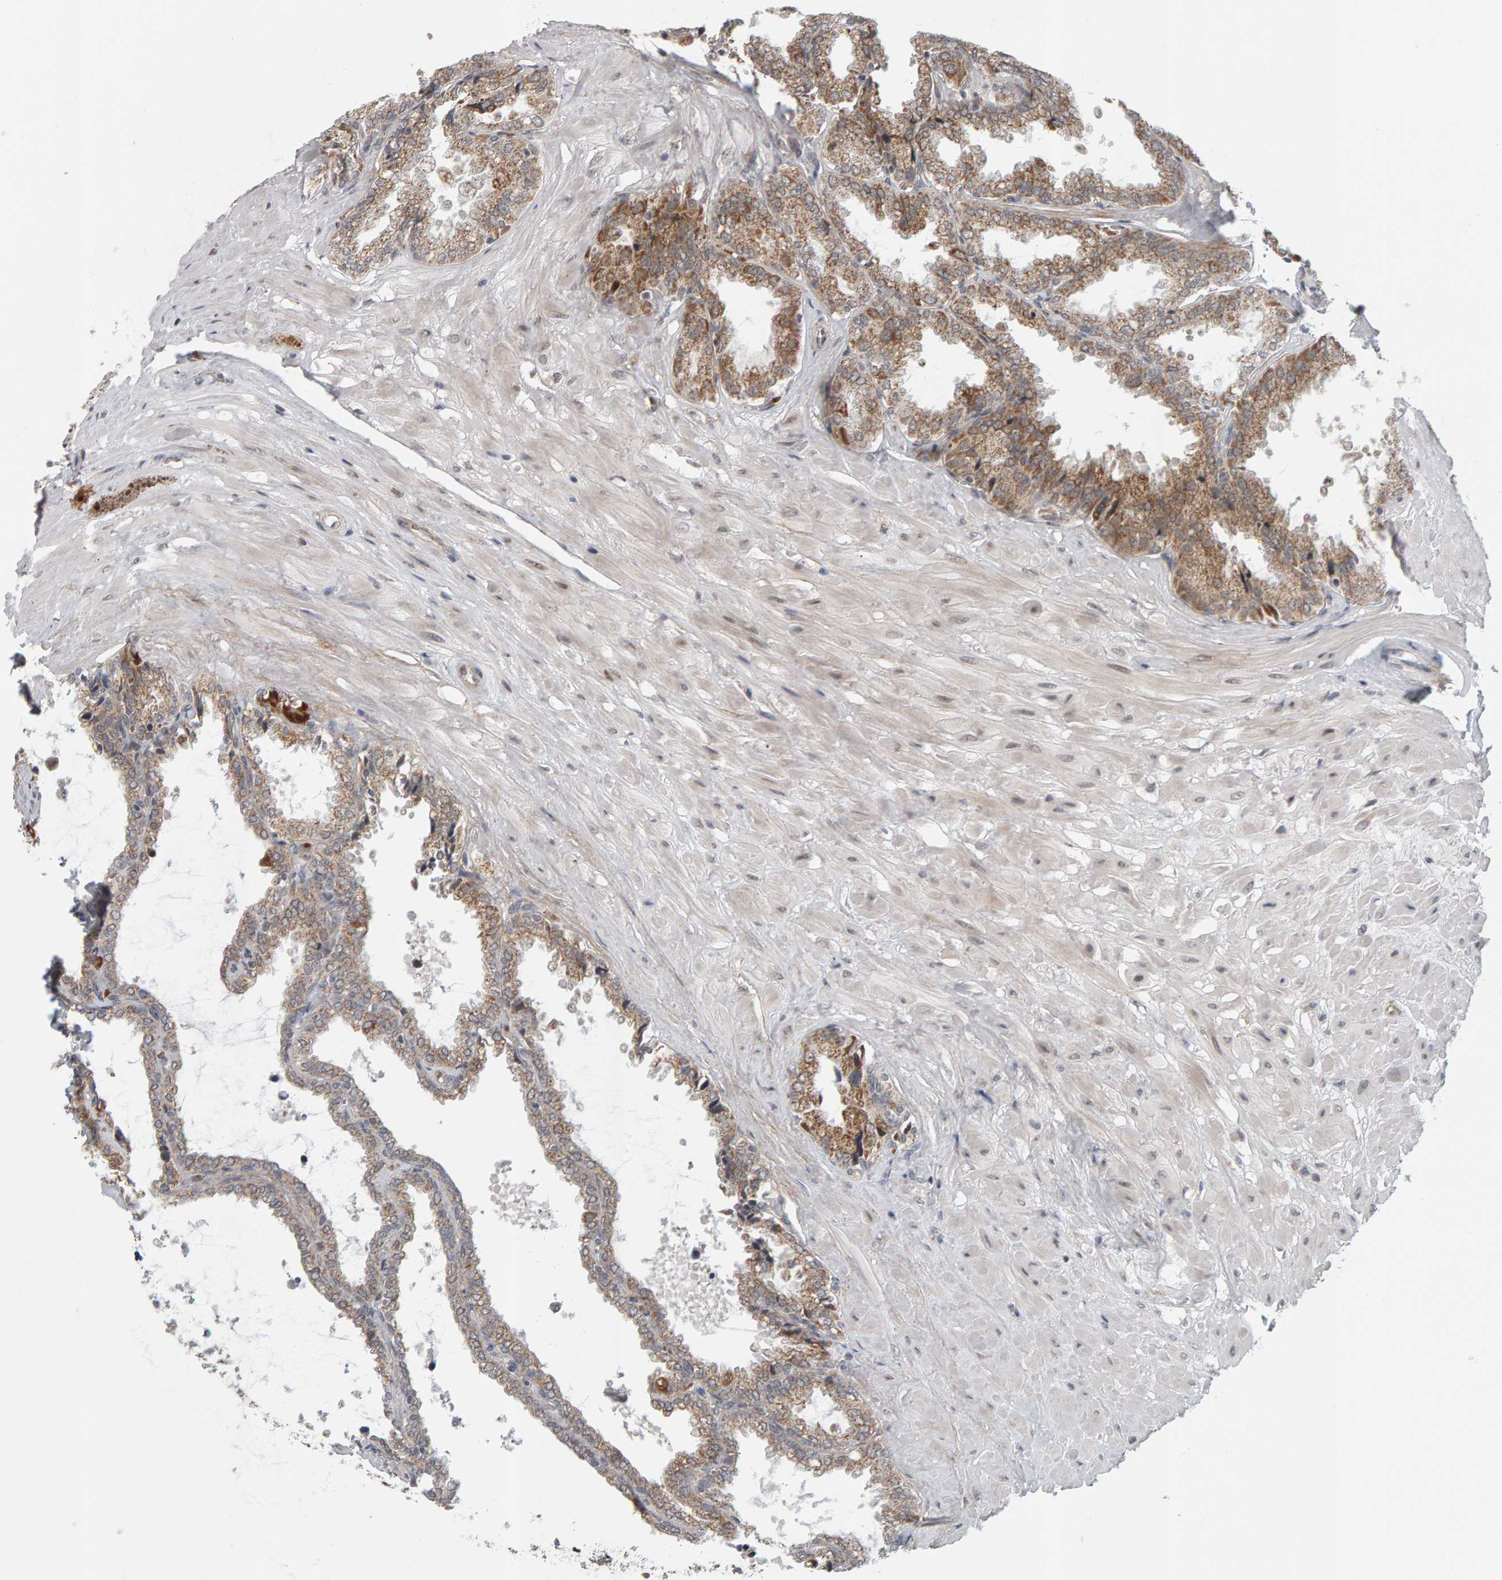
{"staining": {"intensity": "moderate", "quantity": ">75%", "location": "cytoplasmic/membranous"}, "tissue": "seminal vesicle", "cell_type": "Glandular cells", "image_type": "normal", "snomed": [{"axis": "morphology", "description": "Normal tissue, NOS"}, {"axis": "topography", "description": "Seminal veicle"}], "caption": "The histopathology image reveals staining of unremarkable seminal vesicle, revealing moderate cytoplasmic/membranous protein staining (brown color) within glandular cells. (Stains: DAB (3,3'-diaminobenzidine) in brown, nuclei in blue, Microscopy: brightfield microscopy at high magnification).", "gene": "DAP3", "patient": {"sex": "male", "age": 46}}